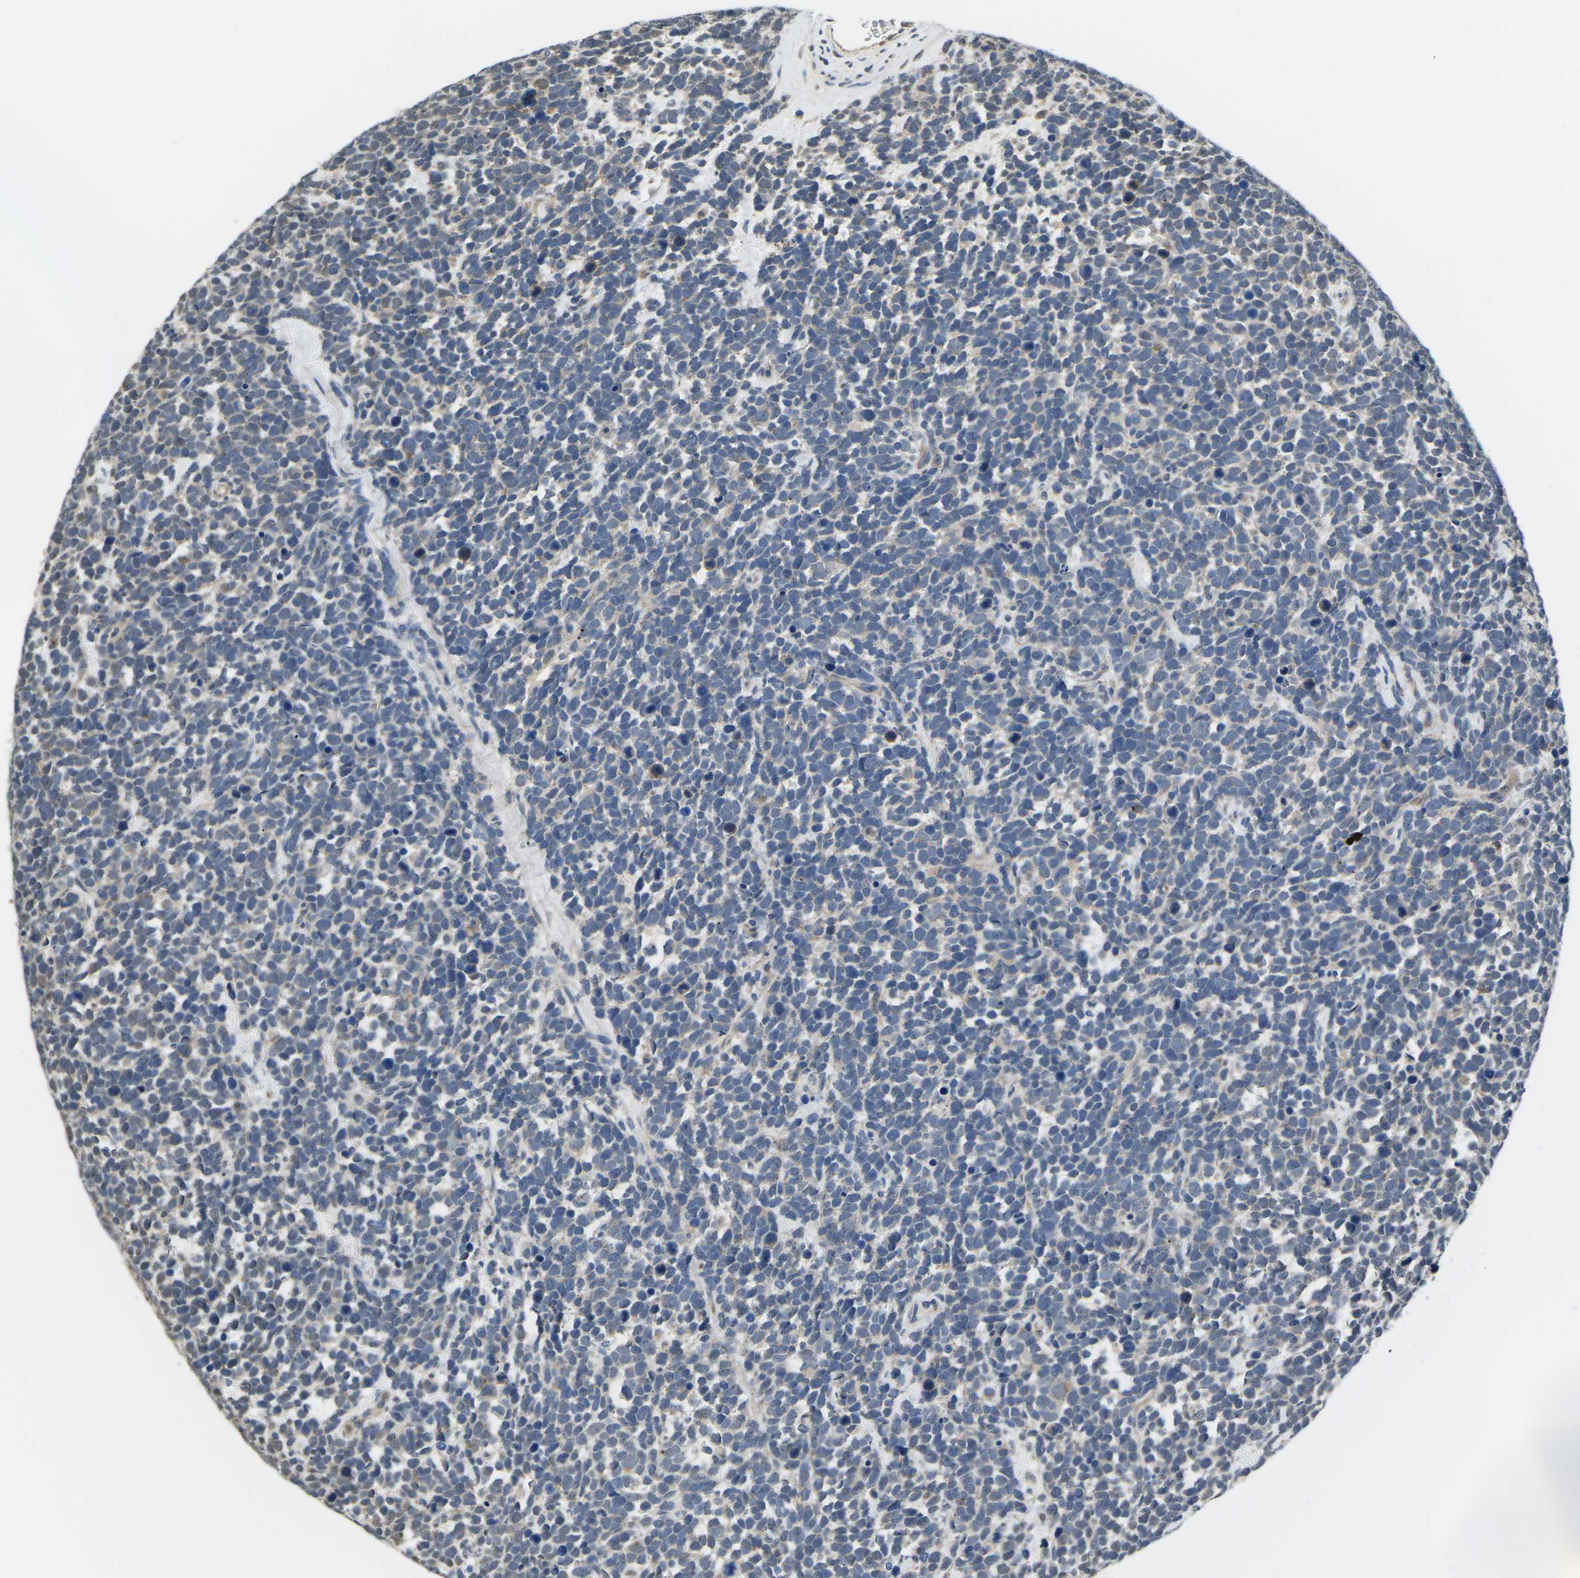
{"staining": {"intensity": "negative", "quantity": "none", "location": "none"}, "tissue": "urothelial cancer", "cell_type": "Tumor cells", "image_type": "cancer", "snomed": [{"axis": "morphology", "description": "Urothelial carcinoma, High grade"}, {"axis": "topography", "description": "Urinary bladder"}], "caption": "A high-resolution image shows immunohistochemistry (IHC) staining of urothelial cancer, which reveals no significant expression in tumor cells.", "gene": "ERBB4", "patient": {"sex": "female", "age": 82}}